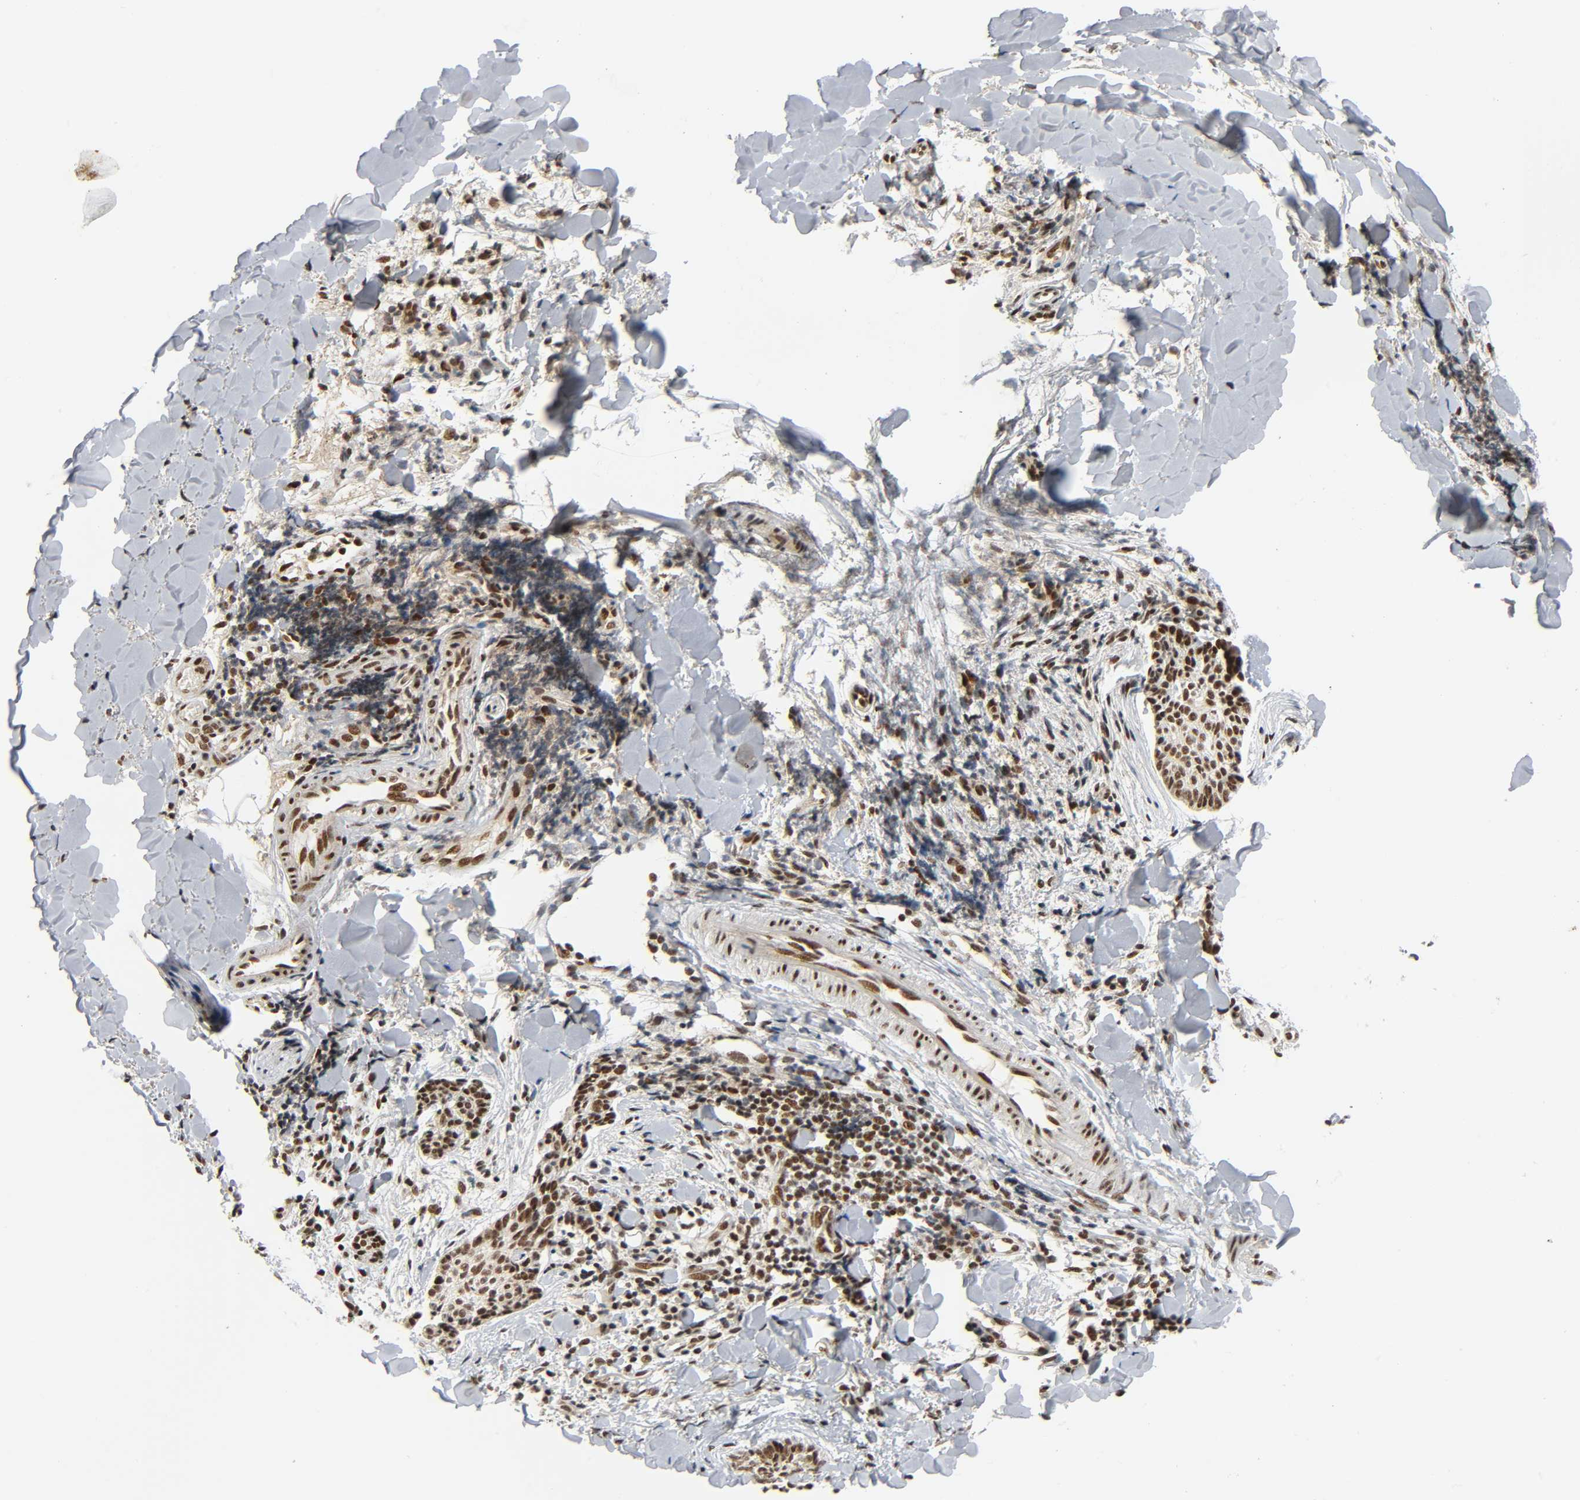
{"staining": {"intensity": "strong", "quantity": ">75%", "location": "nuclear"}, "tissue": "skin cancer", "cell_type": "Tumor cells", "image_type": "cancer", "snomed": [{"axis": "morphology", "description": "Normal tissue, NOS"}, {"axis": "morphology", "description": "Basal cell carcinoma"}, {"axis": "topography", "description": "Skin"}], "caption": "A micrograph of human skin basal cell carcinoma stained for a protein reveals strong nuclear brown staining in tumor cells.", "gene": "CDK9", "patient": {"sex": "female", "age": 57}}